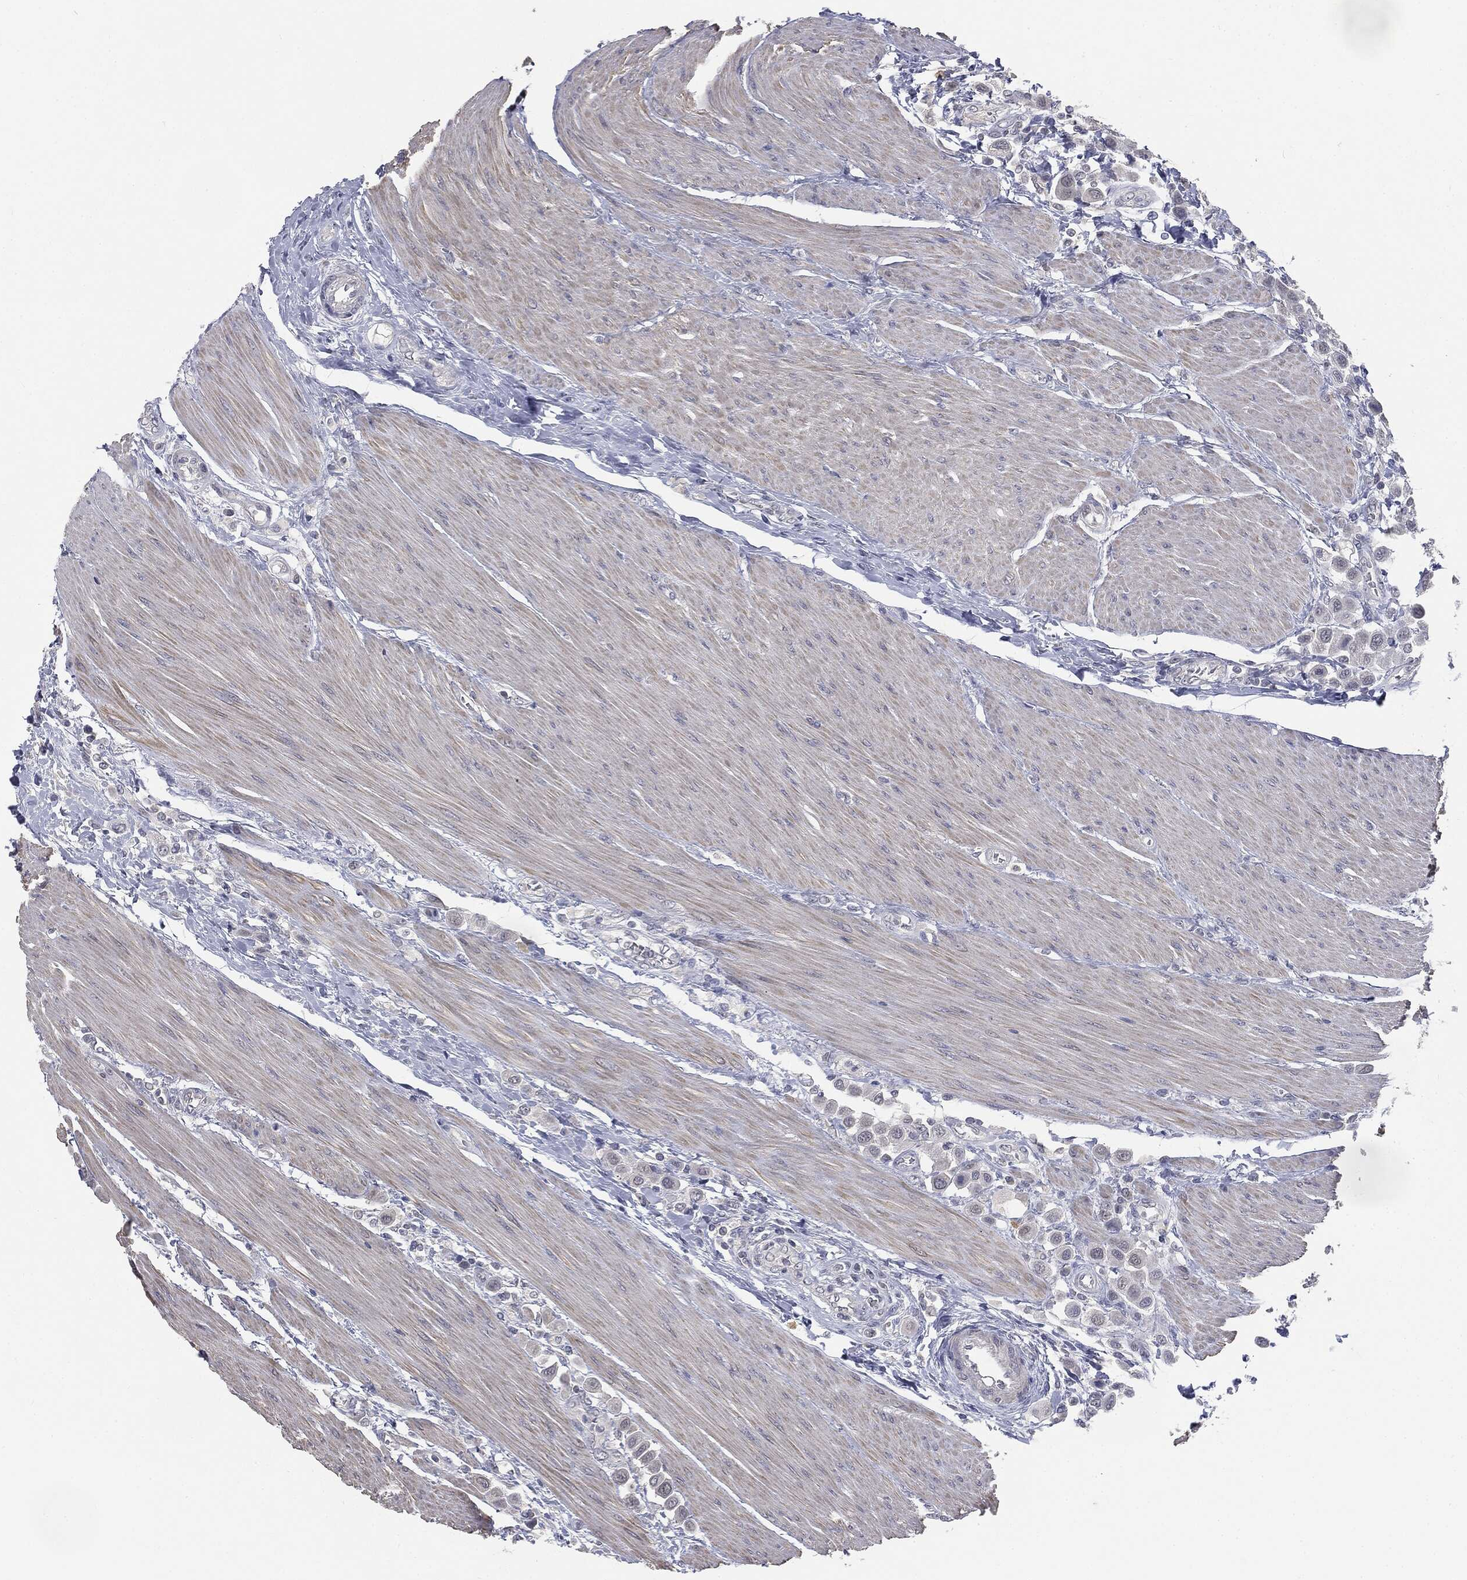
{"staining": {"intensity": "negative", "quantity": "none", "location": "none"}, "tissue": "urothelial cancer", "cell_type": "Tumor cells", "image_type": "cancer", "snomed": [{"axis": "morphology", "description": "Urothelial carcinoma, High grade"}, {"axis": "topography", "description": "Urinary bladder"}], "caption": "Immunohistochemistry image of human urothelial carcinoma (high-grade) stained for a protein (brown), which reveals no expression in tumor cells.", "gene": "SLC2A2", "patient": {"sex": "male", "age": 50}}